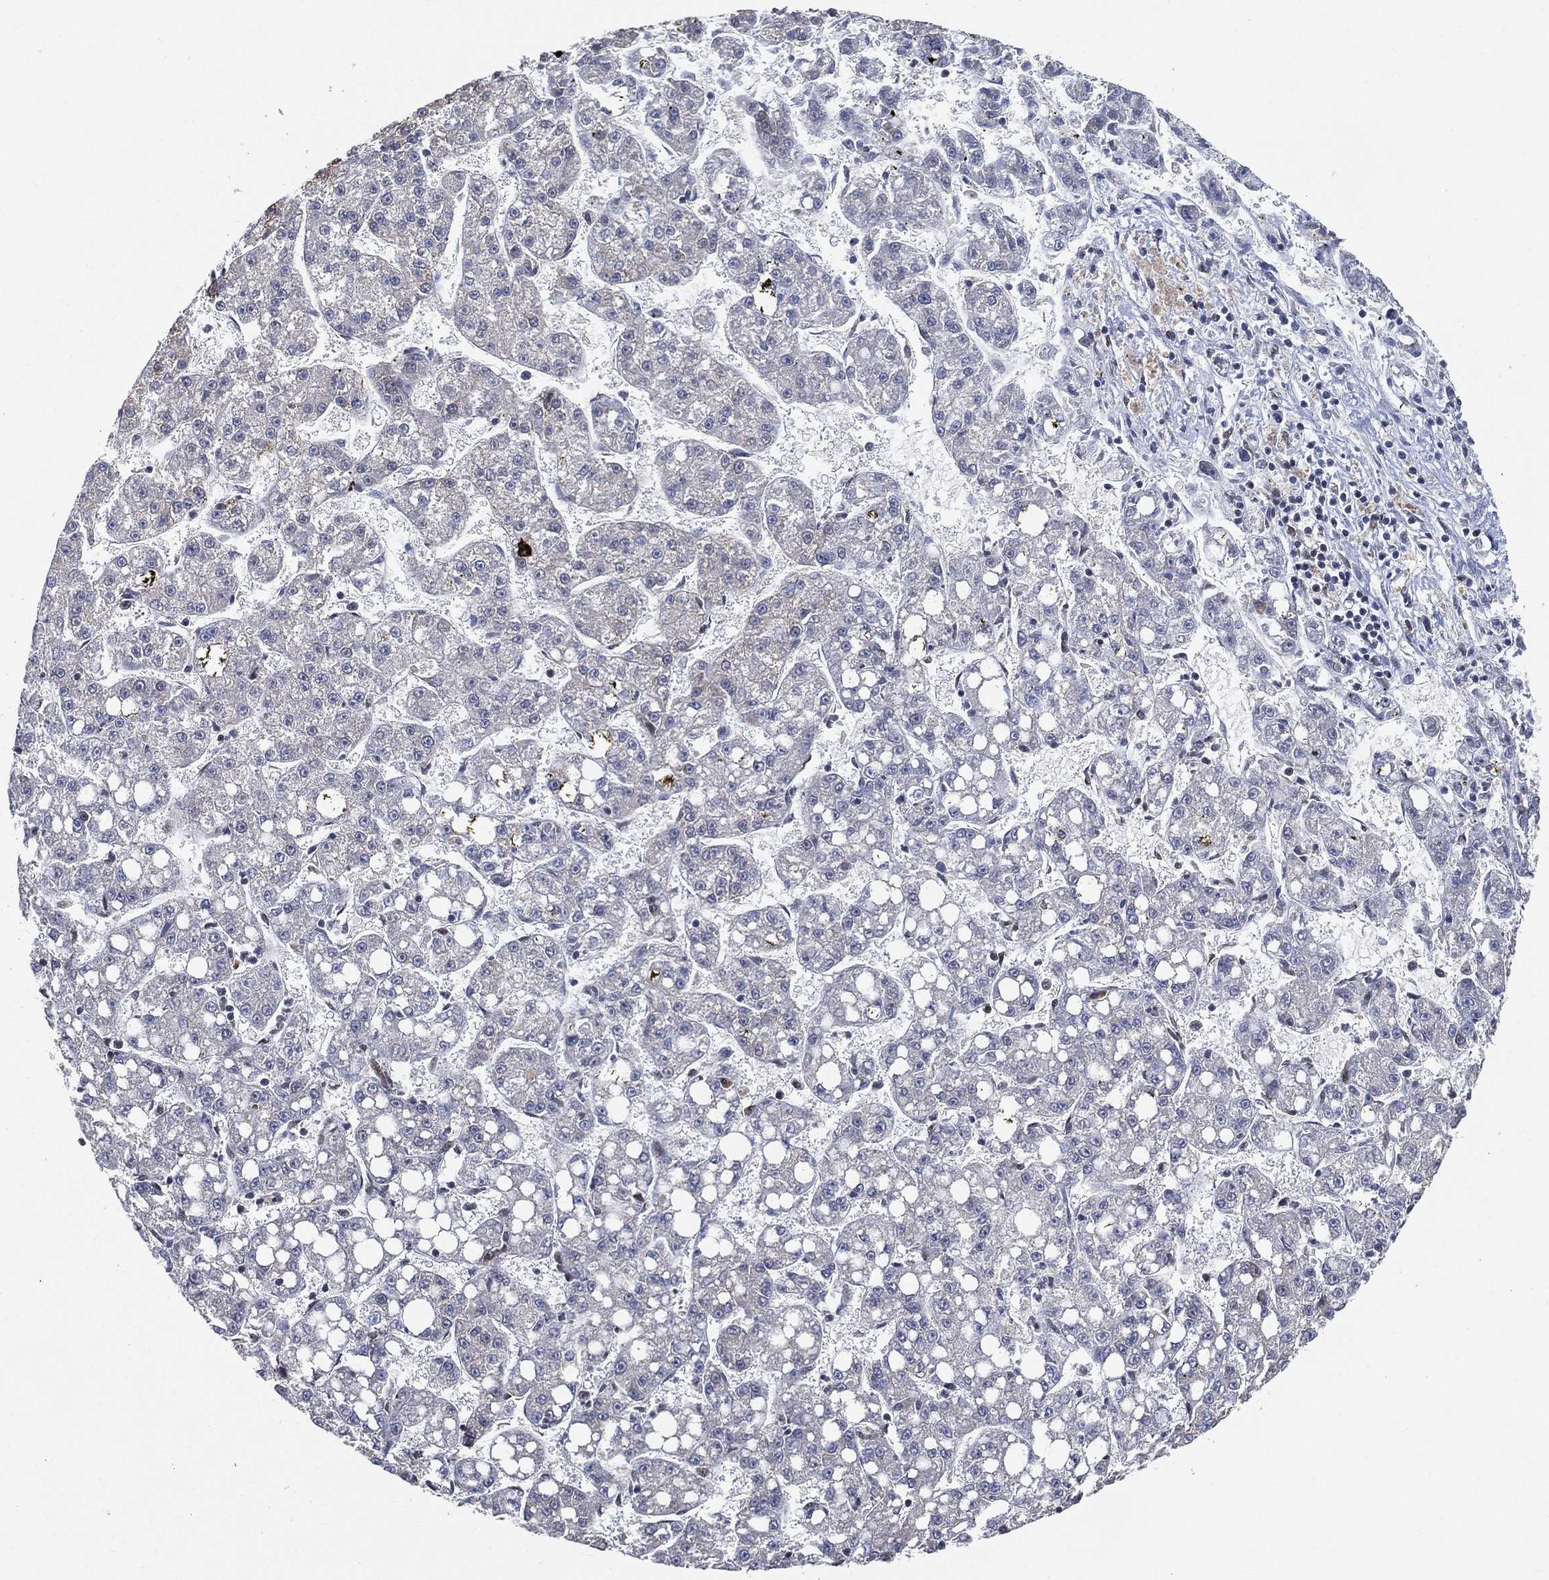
{"staining": {"intensity": "negative", "quantity": "none", "location": "none"}, "tissue": "liver cancer", "cell_type": "Tumor cells", "image_type": "cancer", "snomed": [{"axis": "morphology", "description": "Carcinoma, Hepatocellular, NOS"}, {"axis": "topography", "description": "Liver"}], "caption": "Tumor cells are negative for protein expression in human hepatocellular carcinoma (liver).", "gene": "YLPM1", "patient": {"sex": "female", "age": 65}}